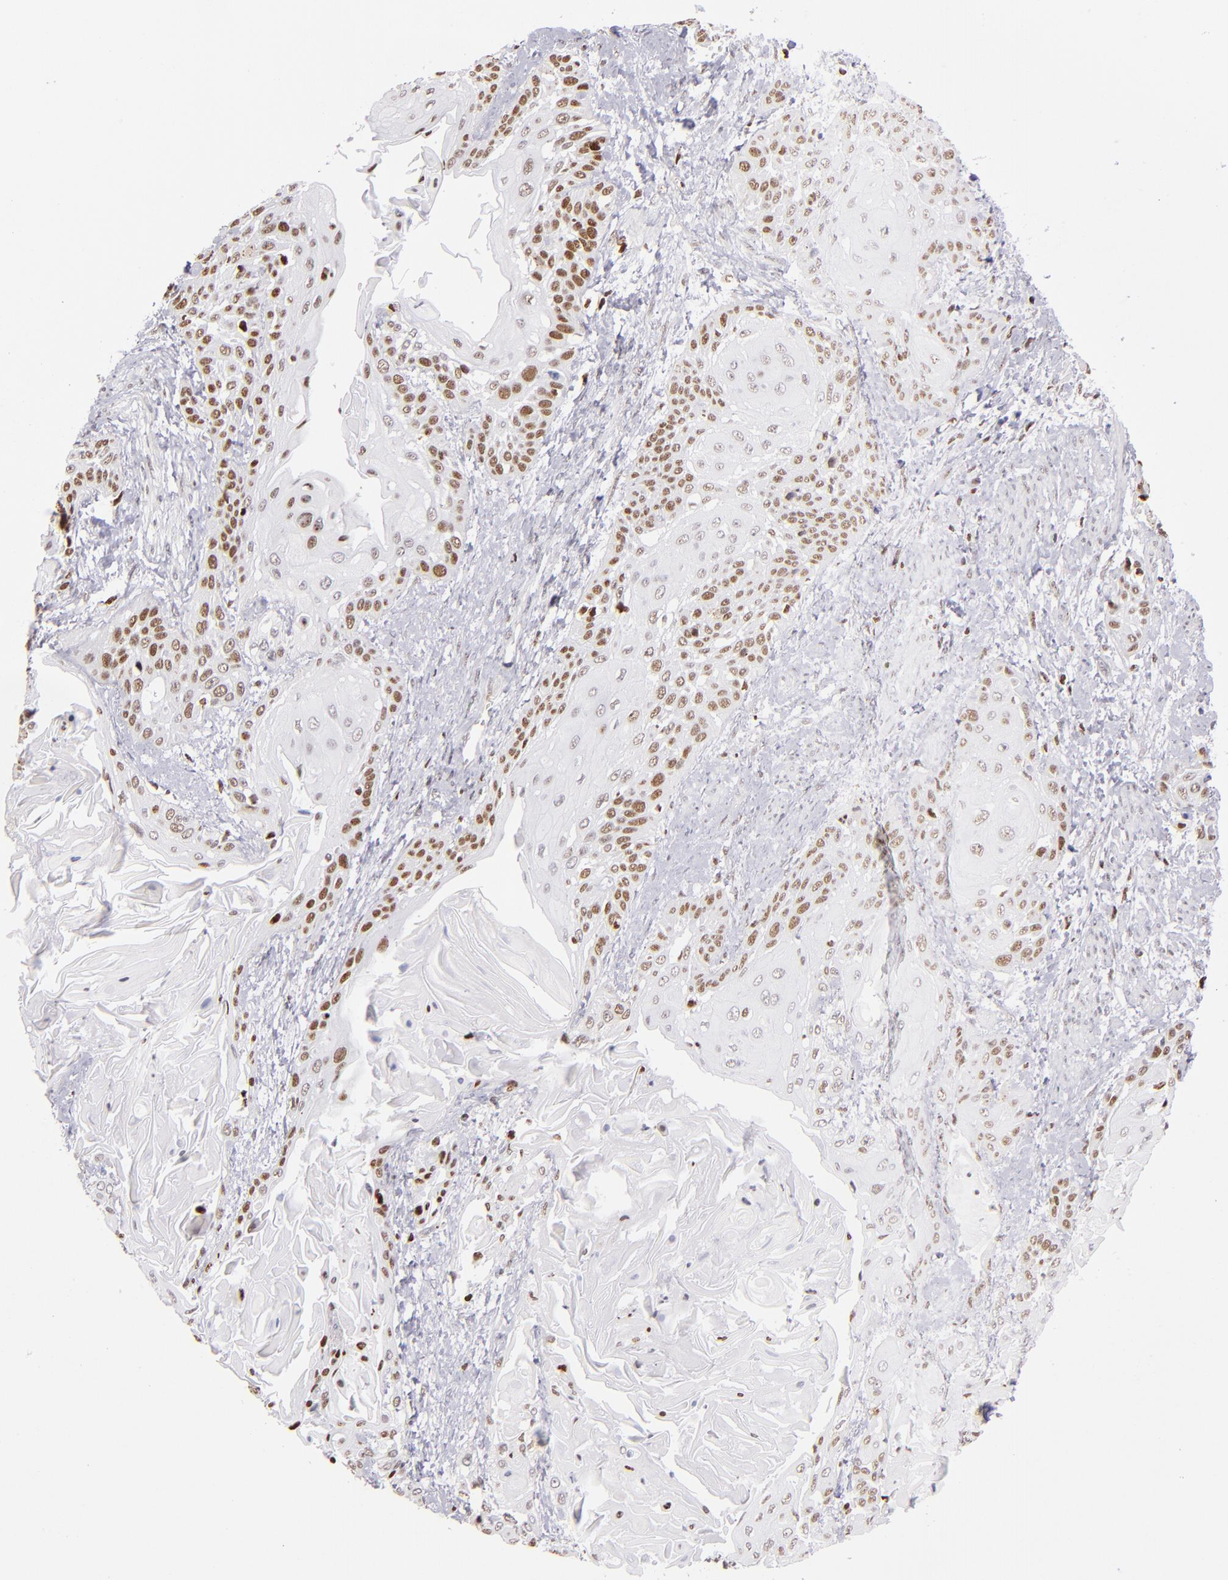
{"staining": {"intensity": "moderate", "quantity": "25%-75%", "location": "nuclear"}, "tissue": "cervical cancer", "cell_type": "Tumor cells", "image_type": "cancer", "snomed": [{"axis": "morphology", "description": "Squamous cell carcinoma, NOS"}, {"axis": "topography", "description": "Cervix"}], "caption": "Immunohistochemical staining of human cervical cancer (squamous cell carcinoma) shows moderate nuclear protein staining in approximately 25%-75% of tumor cells.", "gene": "POLA1", "patient": {"sex": "female", "age": 57}}